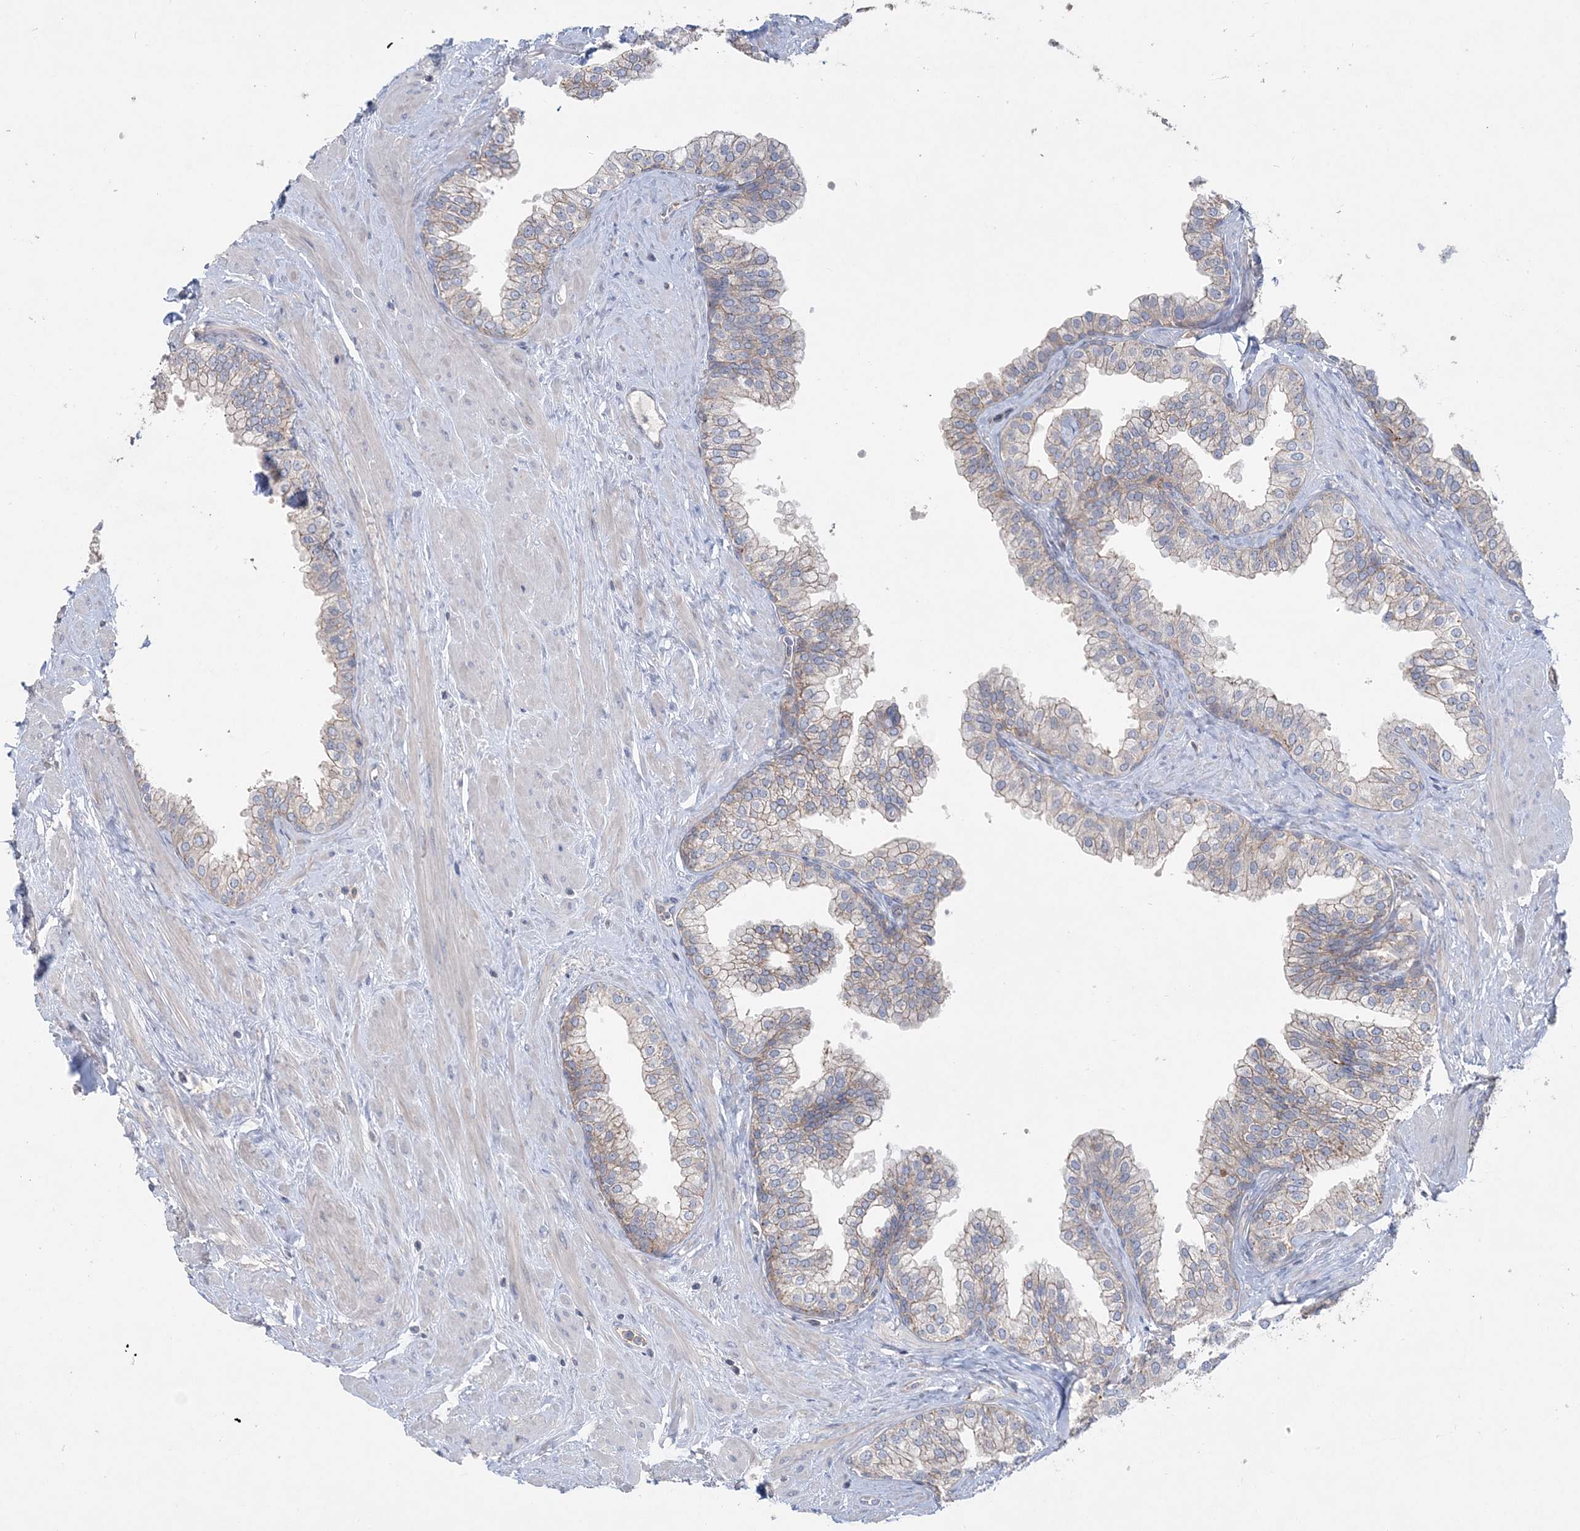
{"staining": {"intensity": "moderate", "quantity": "<25%", "location": "cytoplasmic/membranous"}, "tissue": "prostate", "cell_type": "Glandular cells", "image_type": "normal", "snomed": [{"axis": "morphology", "description": "Normal tissue, NOS"}, {"axis": "morphology", "description": "Urothelial carcinoma, Low grade"}, {"axis": "topography", "description": "Urinary bladder"}, {"axis": "topography", "description": "Prostate"}], "caption": "Immunohistochemistry (IHC) micrograph of unremarkable prostate: prostate stained using immunohistochemistry (IHC) displays low levels of moderate protein expression localized specifically in the cytoplasmic/membranous of glandular cells, appearing as a cytoplasmic/membranous brown color.", "gene": "PIGC", "patient": {"sex": "male", "age": 60}}